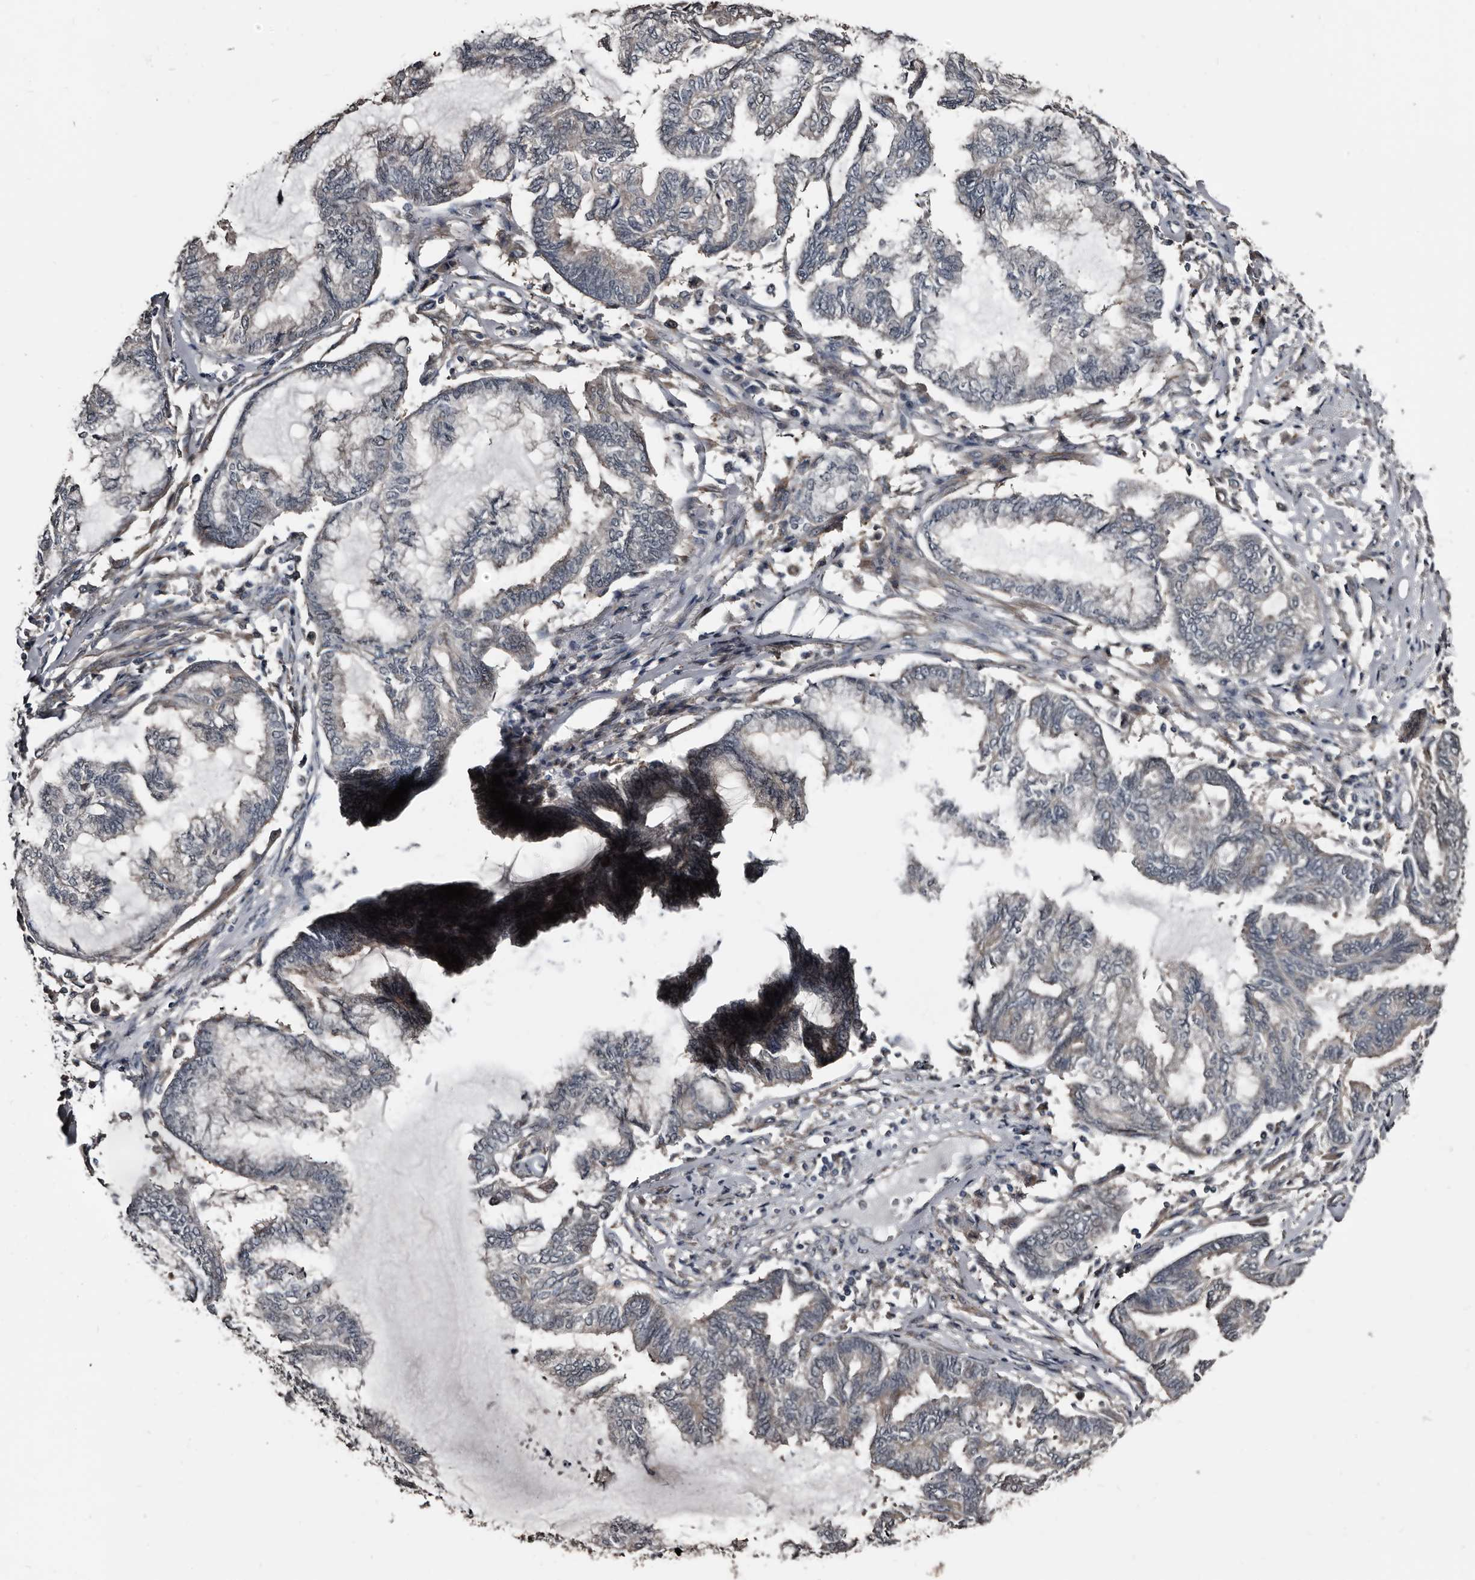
{"staining": {"intensity": "negative", "quantity": "none", "location": "none"}, "tissue": "endometrial cancer", "cell_type": "Tumor cells", "image_type": "cancer", "snomed": [{"axis": "morphology", "description": "Adenocarcinoma, NOS"}, {"axis": "topography", "description": "Endometrium"}], "caption": "High magnification brightfield microscopy of endometrial adenocarcinoma stained with DAB (brown) and counterstained with hematoxylin (blue): tumor cells show no significant positivity.", "gene": "DHPS", "patient": {"sex": "female", "age": 86}}